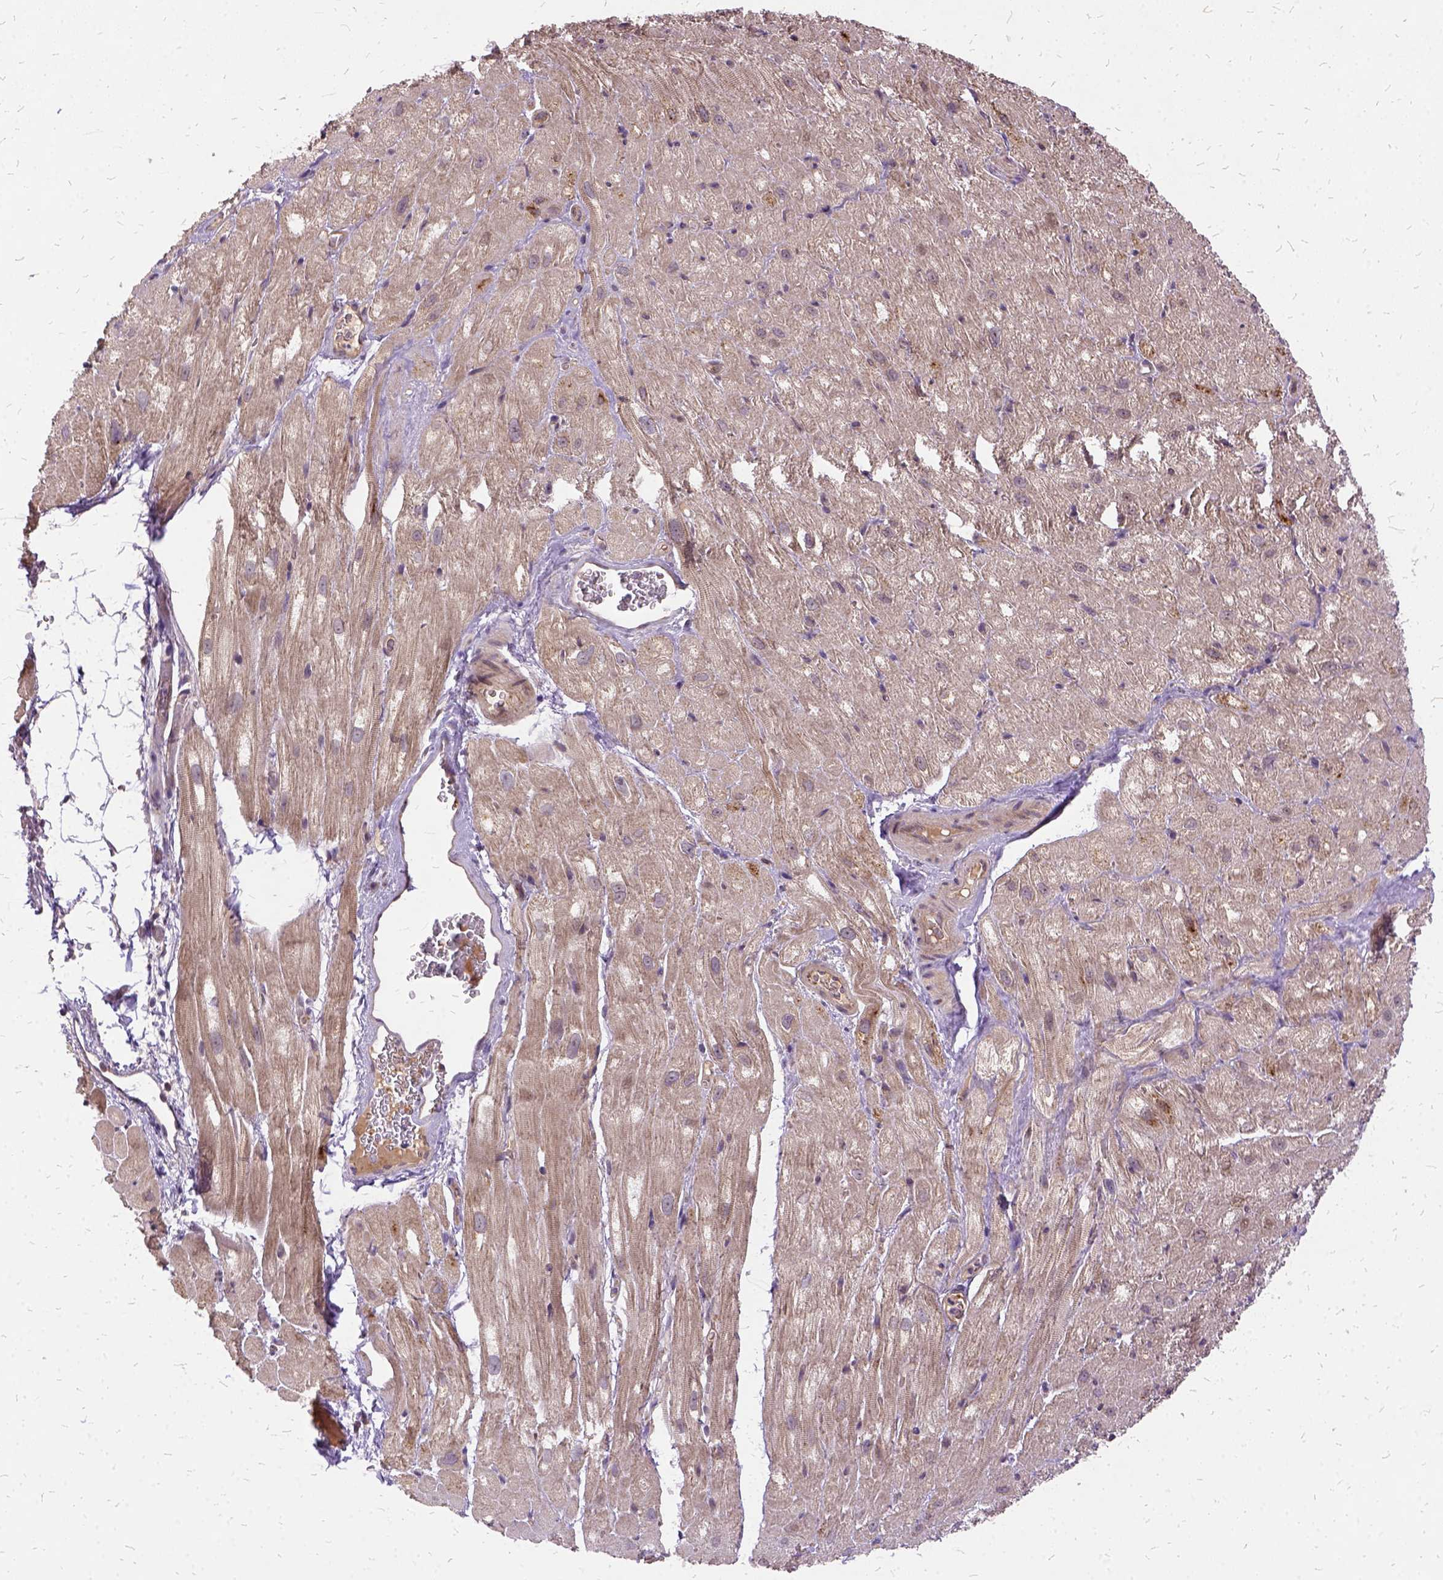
{"staining": {"intensity": "negative", "quantity": "none", "location": "none"}, "tissue": "heart muscle", "cell_type": "Cardiomyocytes", "image_type": "normal", "snomed": [{"axis": "morphology", "description": "Normal tissue, NOS"}, {"axis": "topography", "description": "Heart"}], "caption": "Immunohistochemical staining of benign human heart muscle displays no significant expression in cardiomyocytes.", "gene": "ILRUN", "patient": {"sex": "male", "age": 61}}